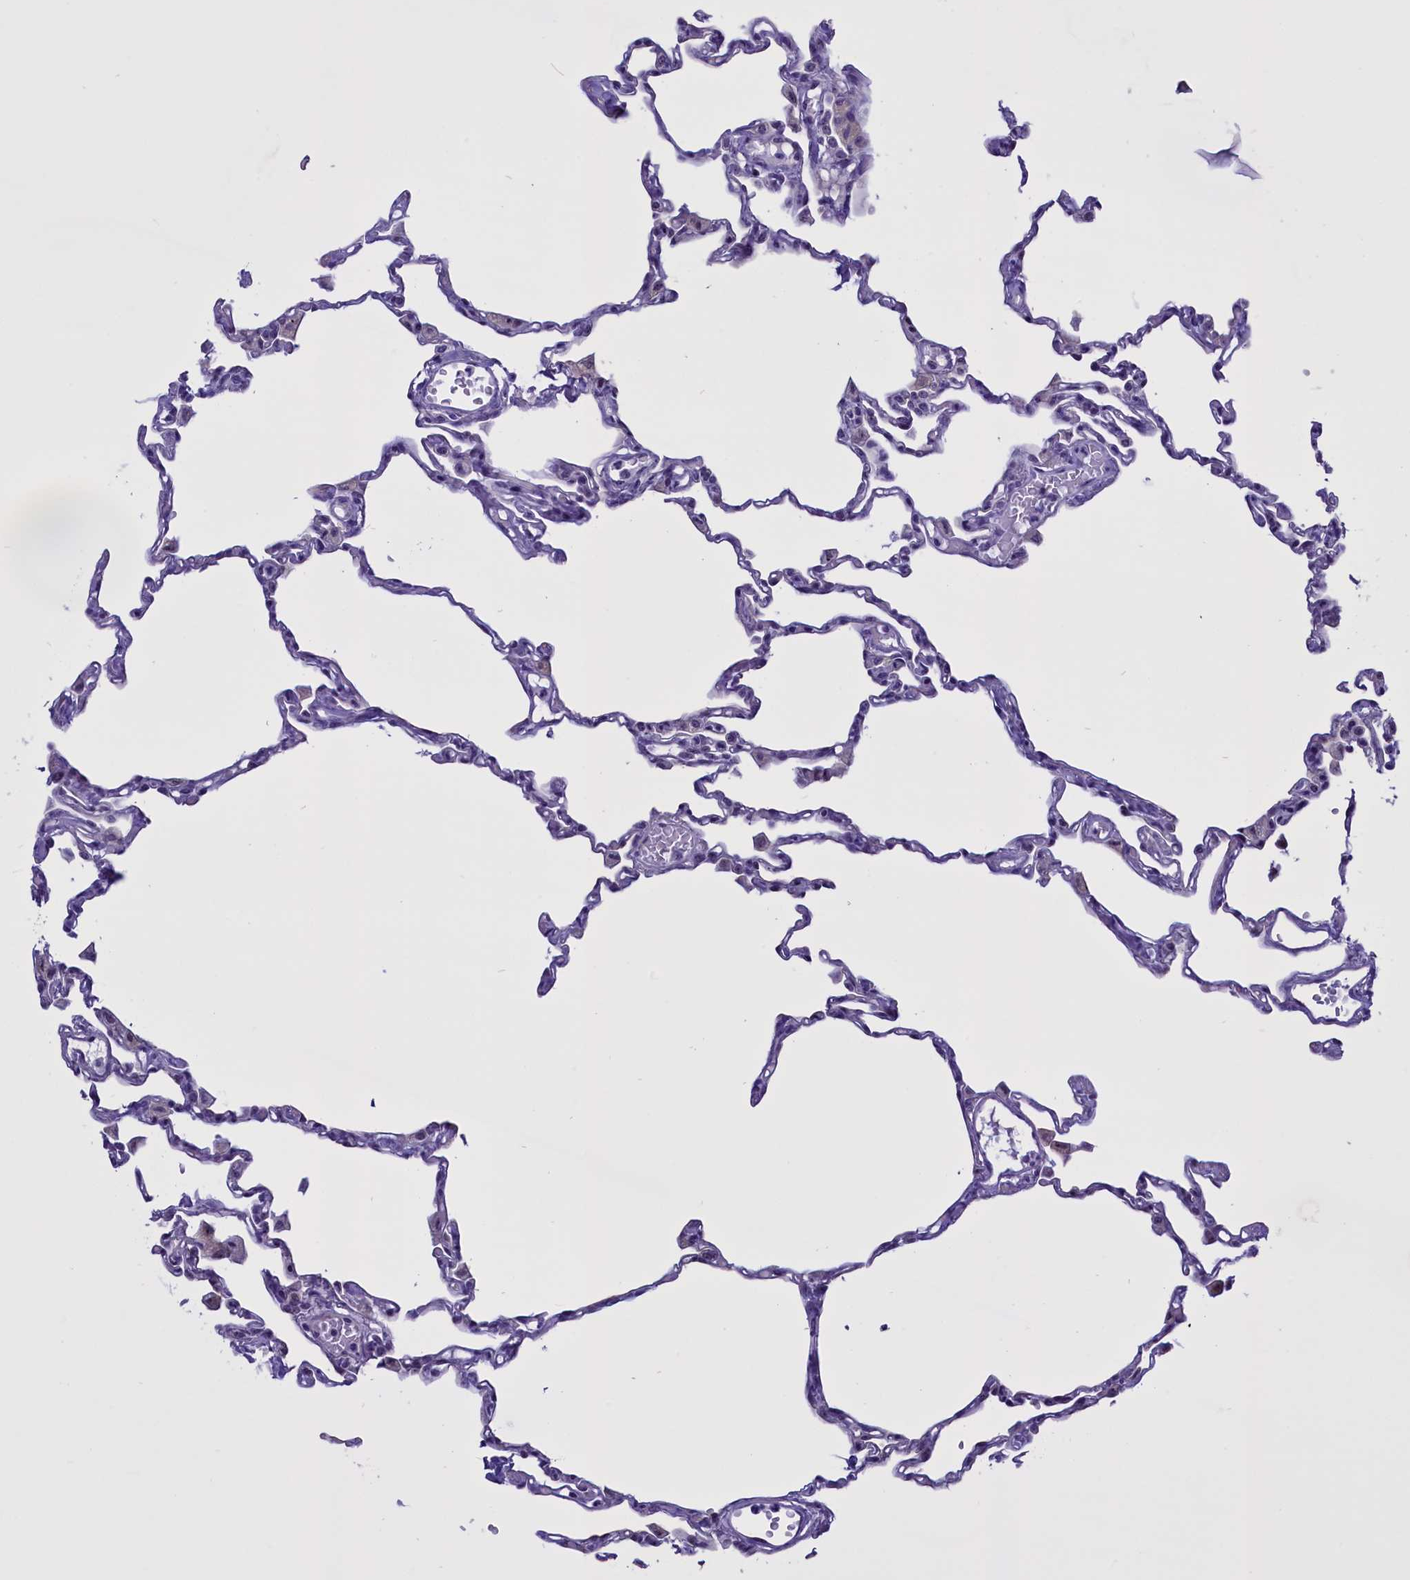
{"staining": {"intensity": "negative", "quantity": "none", "location": "none"}, "tissue": "lung", "cell_type": "Alveolar cells", "image_type": "normal", "snomed": [{"axis": "morphology", "description": "Normal tissue, NOS"}, {"axis": "topography", "description": "Lung"}], "caption": "IHC image of normal lung stained for a protein (brown), which shows no positivity in alveolar cells. The staining was performed using DAB to visualize the protein expression in brown, while the nuclei were stained in blue with hematoxylin (Magnification: 20x).", "gene": "TBL3", "patient": {"sex": "female", "age": 49}}